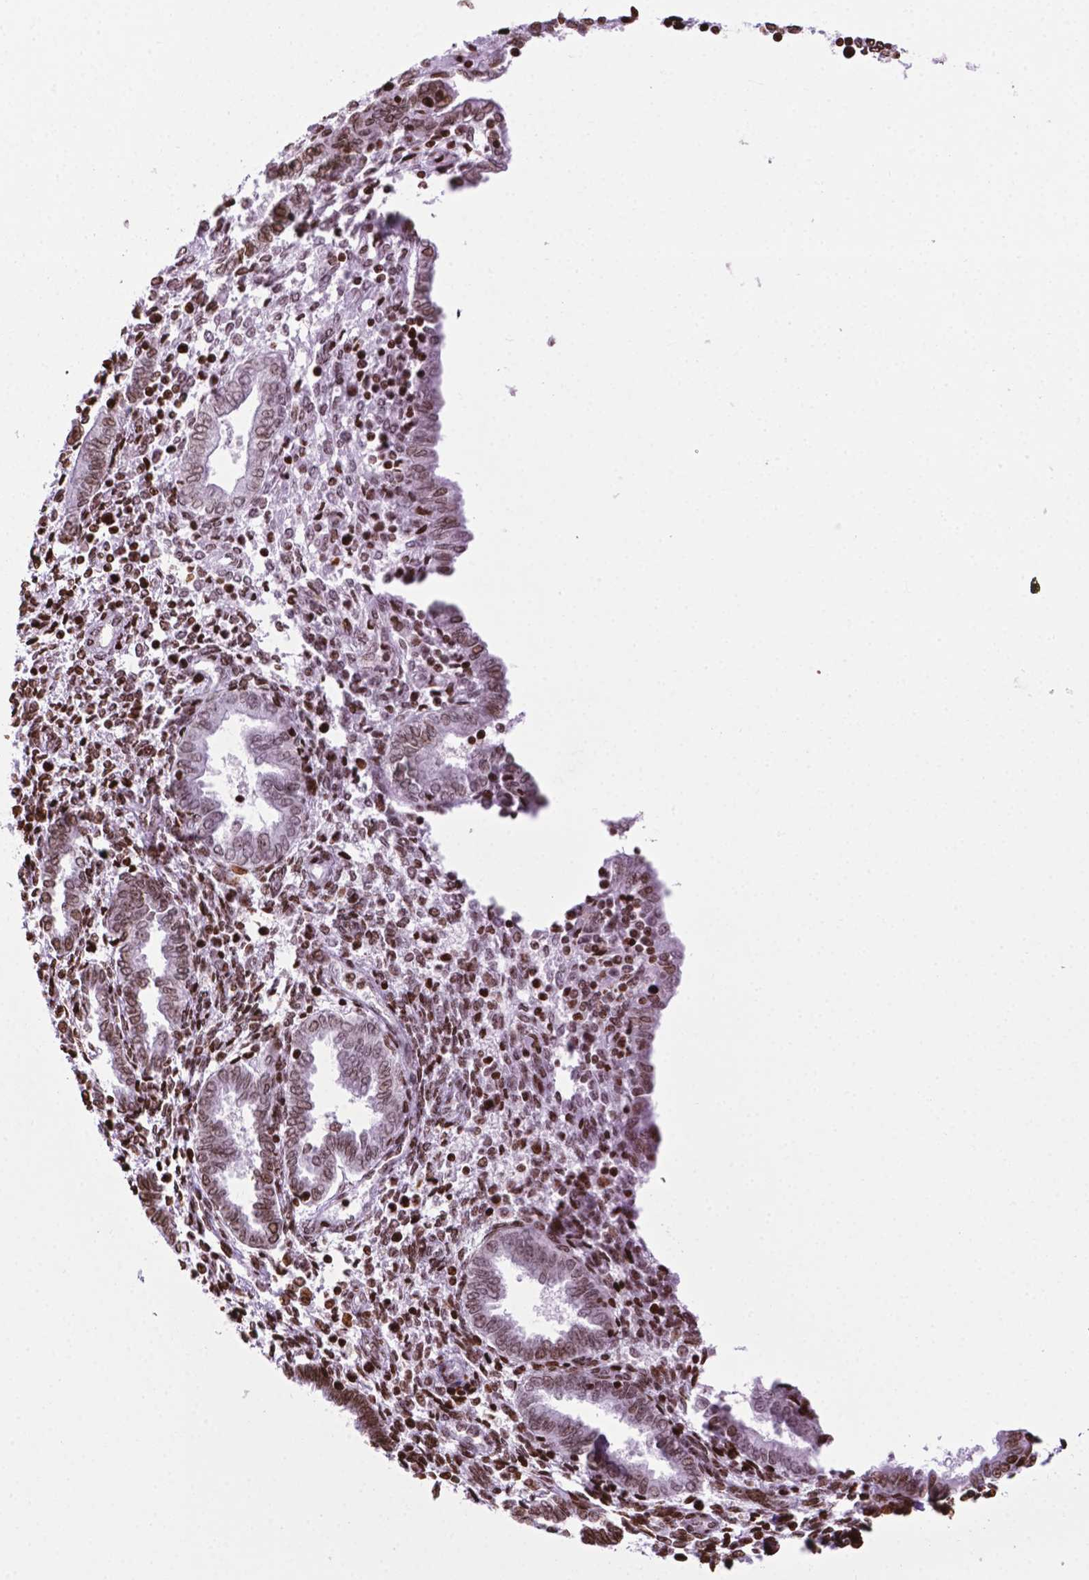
{"staining": {"intensity": "moderate", "quantity": ">75%", "location": "nuclear"}, "tissue": "endometrium", "cell_type": "Cells in endometrial stroma", "image_type": "normal", "snomed": [{"axis": "morphology", "description": "Normal tissue, NOS"}, {"axis": "topography", "description": "Endometrium"}], "caption": "Endometrium stained with immunohistochemistry (IHC) exhibits moderate nuclear staining in approximately >75% of cells in endometrial stroma. The staining was performed using DAB (3,3'-diaminobenzidine) to visualize the protein expression in brown, while the nuclei were stained in blue with hematoxylin (Magnification: 20x).", "gene": "TMEM250", "patient": {"sex": "female", "age": 42}}